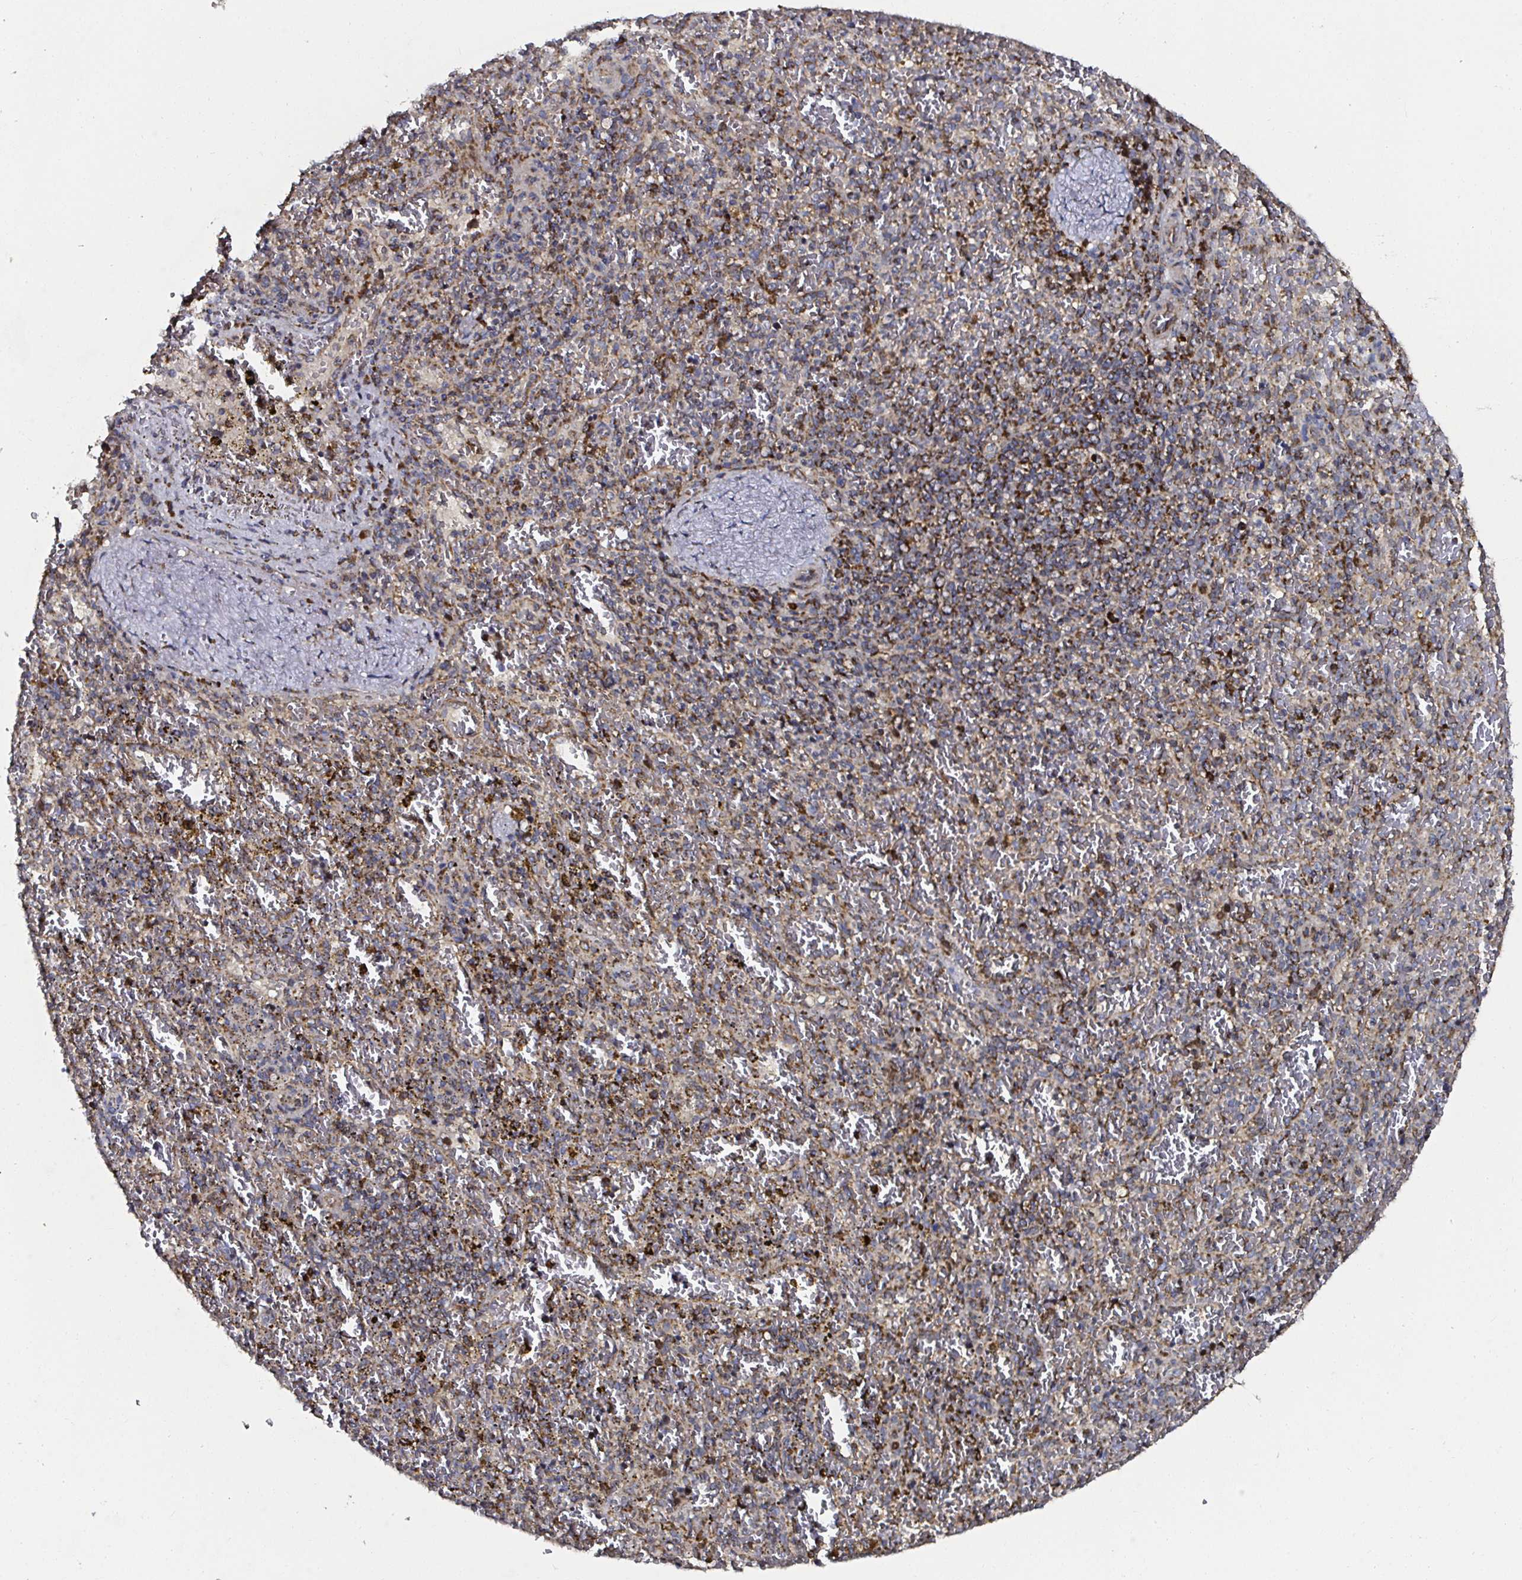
{"staining": {"intensity": "strong", "quantity": ">75%", "location": "cytoplasmic/membranous"}, "tissue": "spleen", "cell_type": "Cells in red pulp", "image_type": "normal", "snomed": [{"axis": "morphology", "description": "Normal tissue, NOS"}, {"axis": "topography", "description": "Spleen"}], "caption": "Spleen was stained to show a protein in brown. There is high levels of strong cytoplasmic/membranous staining in about >75% of cells in red pulp. (Stains: DAB in brown, nuclei in blue, Microscopy: brightfield microscopy at high magnification).", "gene": "ATAD3A", "patient": {"sex": "female", "age": 50}}